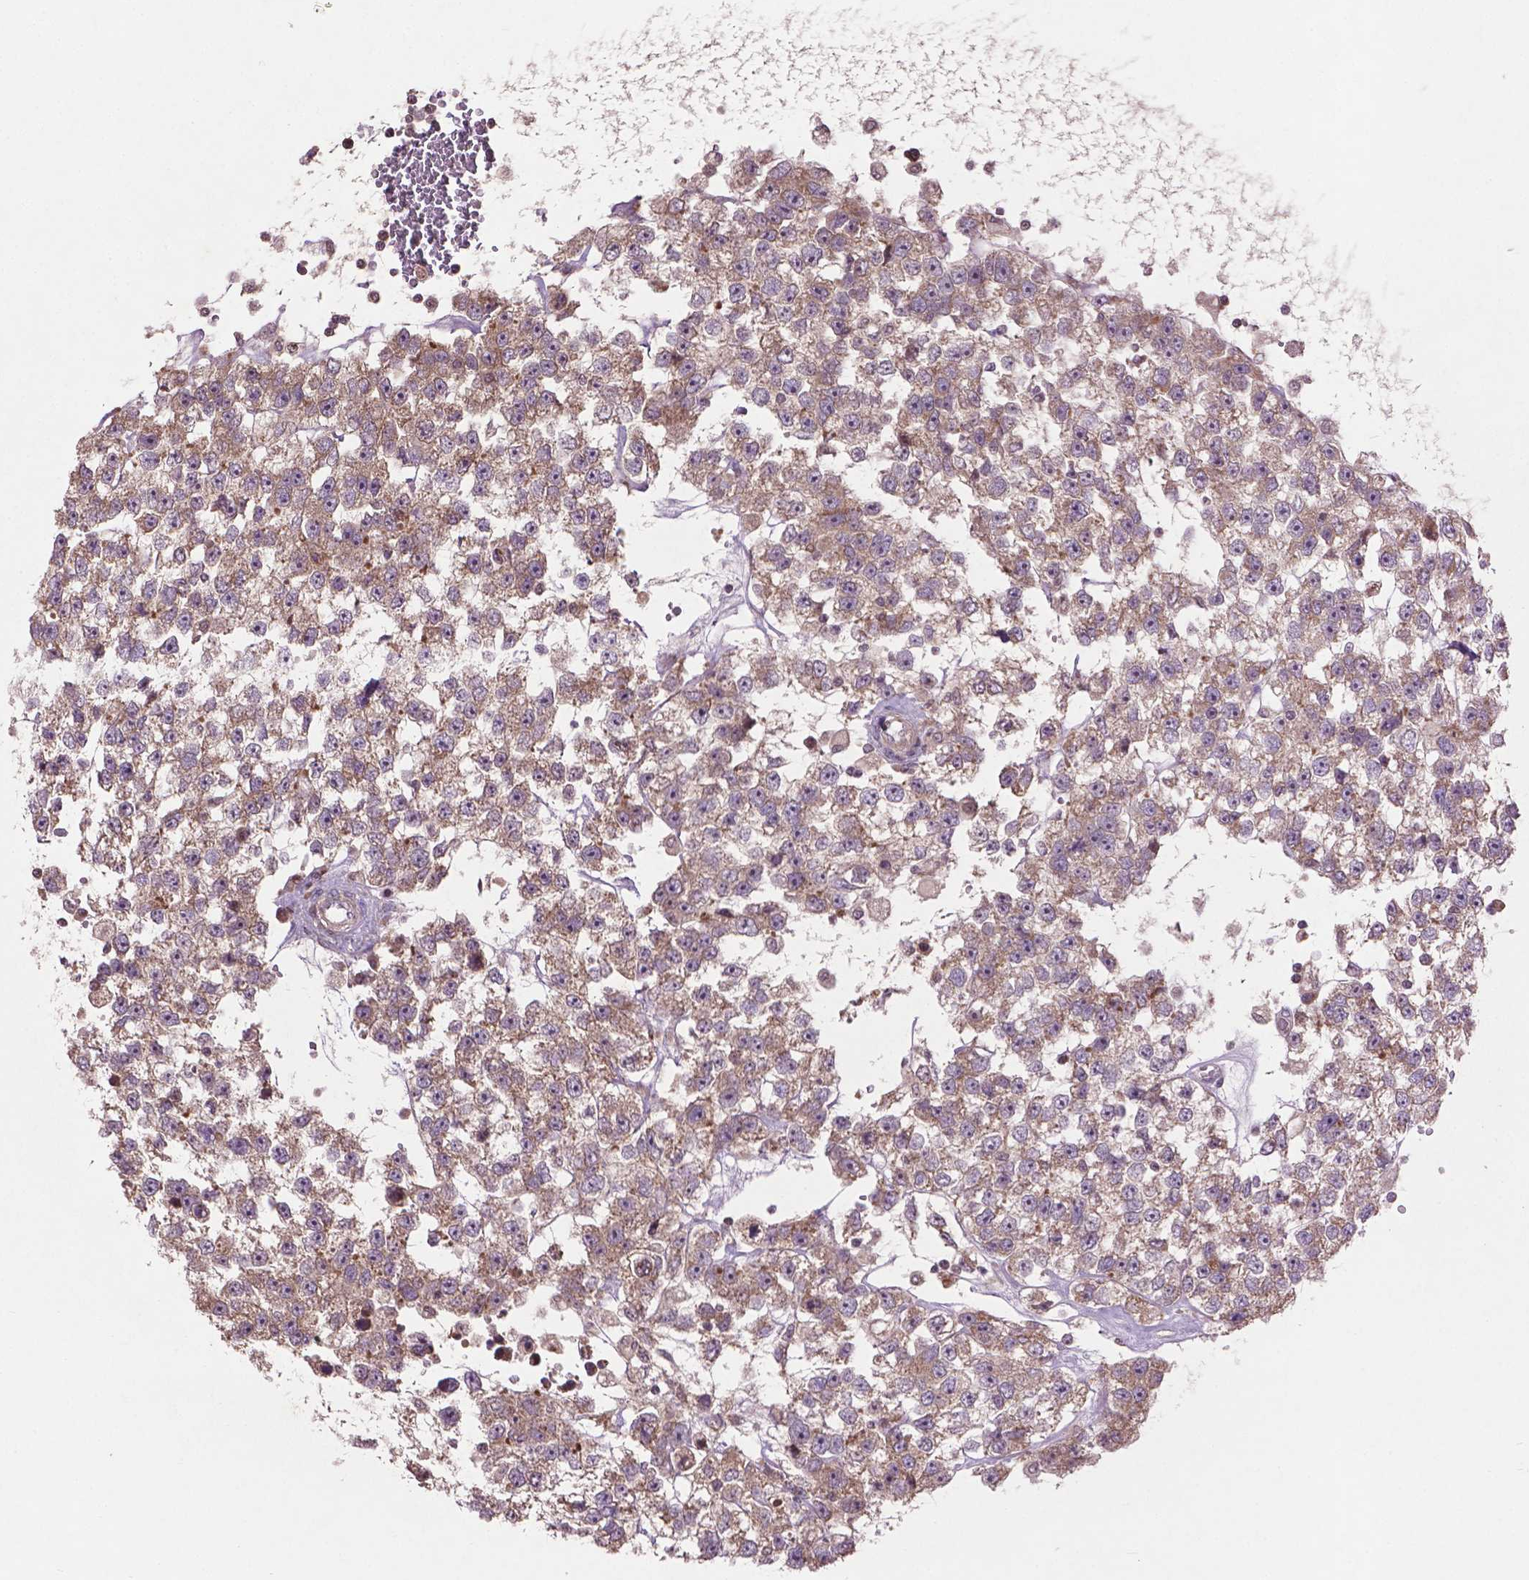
{"staining": {"intensity": "moderate", "quantity": "25%-75%", "location": "cytoplasmic/membranous"}, "tissue": "testis cancer", "cell_type": "Tumor cells", "image_type": "cancer", "snomed": [{"axis": "morphology", "description": "Seminoma, NOS"}, {"axis": "topography", "description": "Testis"}], "caption": "High-magnification brightfield microscopy of testis cancer stained with DAB (3,3'-diaminobenzidine) (brown) and counterstained with hematoxylin (blue). tumor cells exhibit moderate cytoplasmic/membranous staining is identified in about25%-75% of cells. Nuclei are stained in blue.", "gene": "B3GALNT2", "patient": {"sex": "male", "age": 34}}